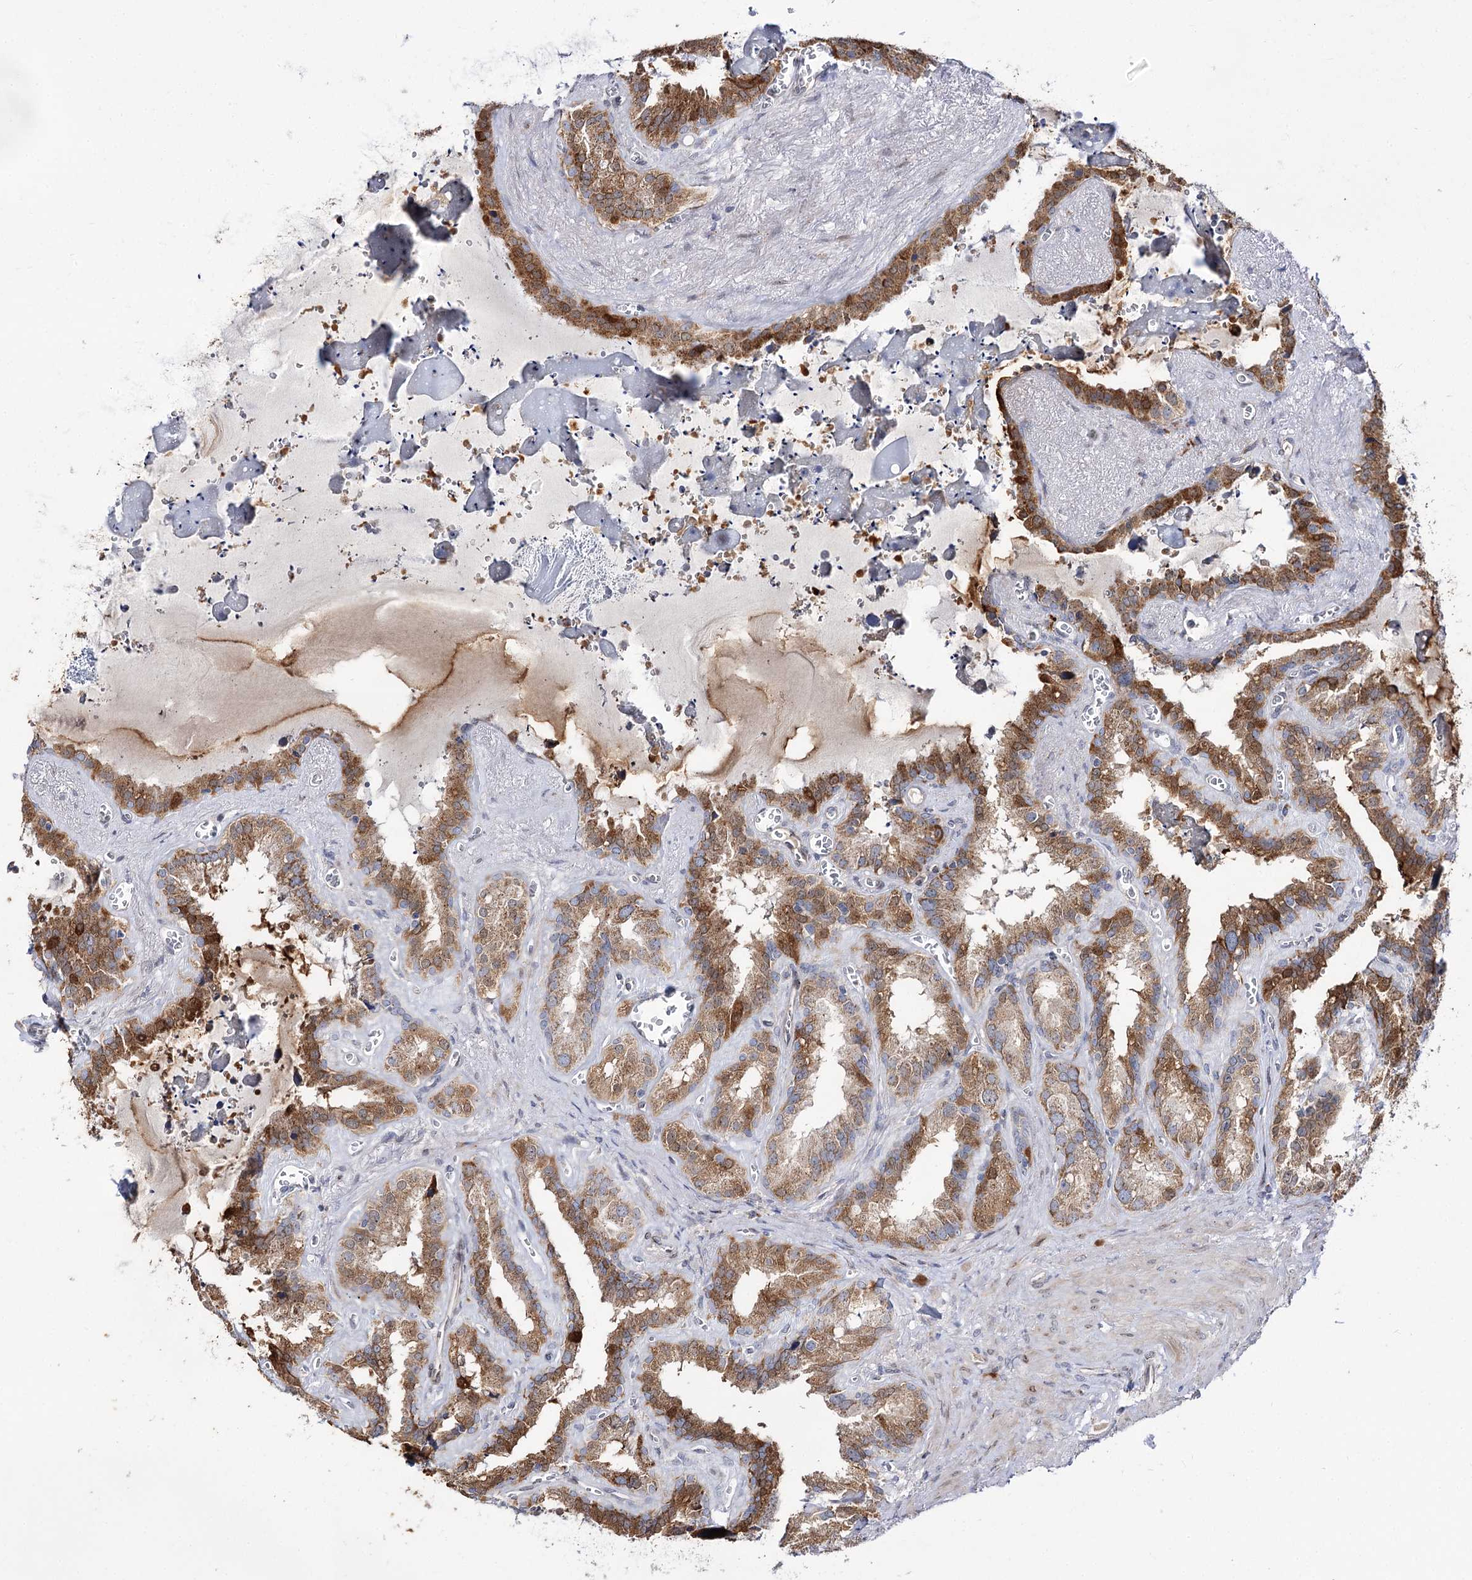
{"staining": {"intensity": "moderate", "quantity": ">75%", "location": "cytoplasmic/membranous"}, "tissue": "seminal vesicle", "cell_type": "Glandular cells", "image_type": "normal", "snomed": [{"axis": "morphology", "description": "Normal tissue, NOS"}, {"axis": "topography", "description": "Prostate"}, {"axis": "topography", "description": "Seminal veicle"}], "caption": "Immunohistochemistry image of unremarkable human seminal vesicle stained for a protein (brown), which shows medium levels of moderate cytoplasmic/membranous positivity in about >75% of glandular cells.", "gene": "C11orf80", "patient": {"sex": "male", "age": 59}}